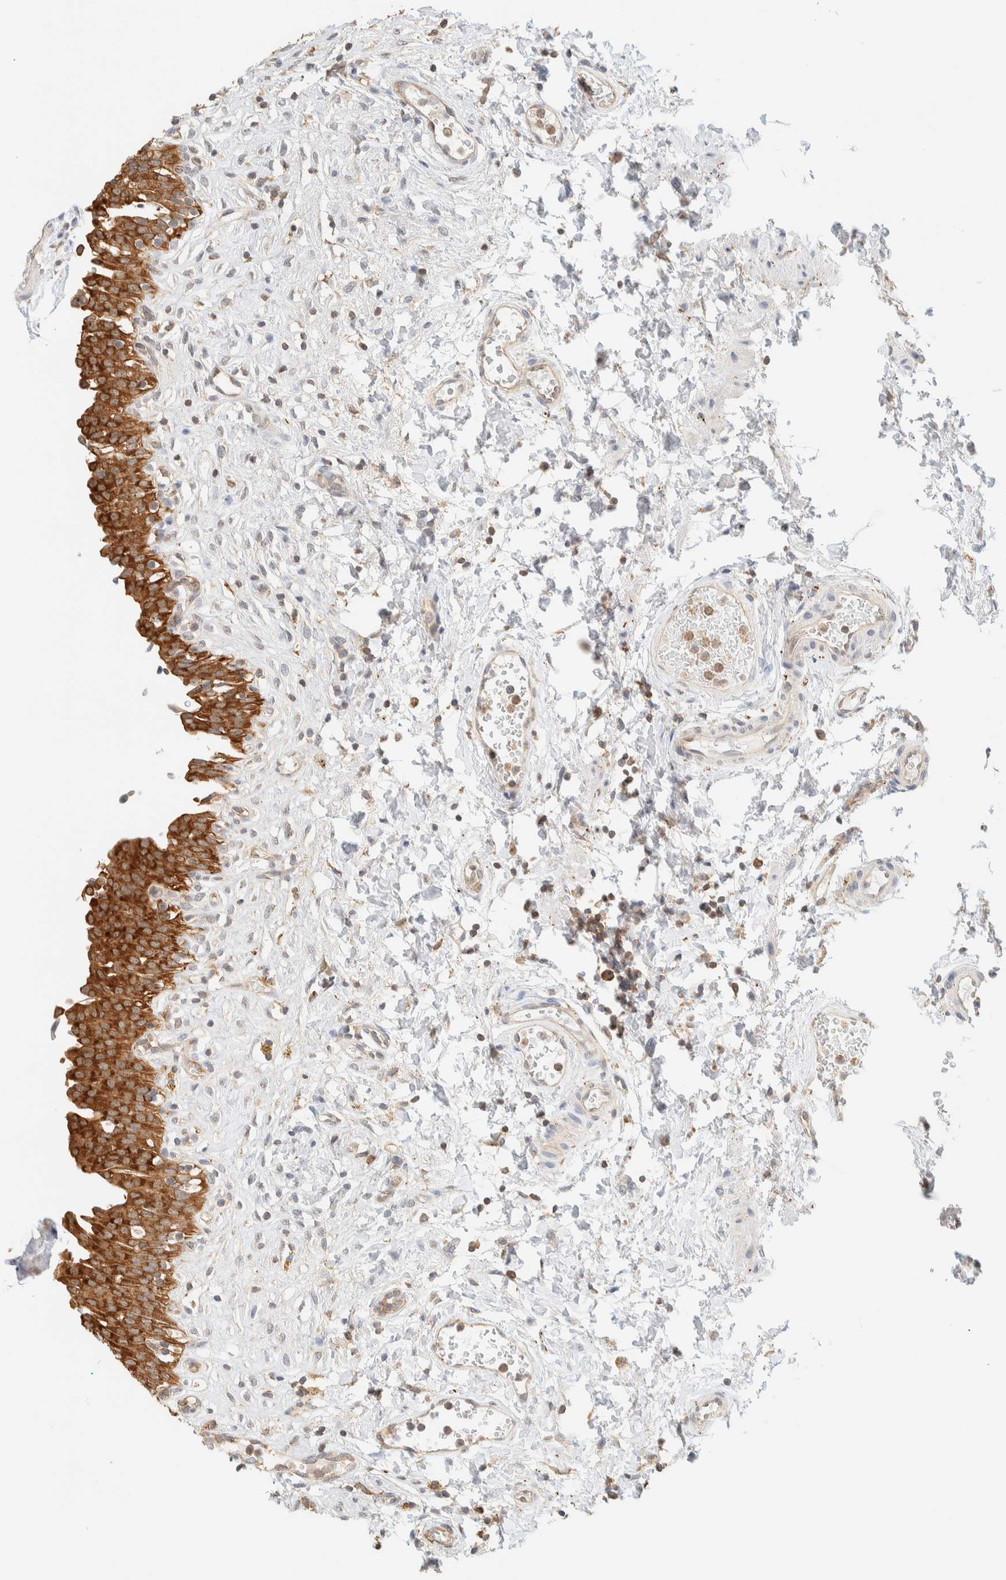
{"staining": {"intensity": "strong", "quantity": ">75%", "location": "cytoplasmic/membranous"}, "tissue": "urinary bladder", "cell_type": "Urothelial cells", "image_type": "normal", "snomed": [{"axis": "morphology", "description": "Urothelial carcinoma, High grade"}, {"axis": "topography", "description": "Urinary bladder"}], "caption": "Unremarkable urinary bladder reveals strong cytoplasmic/membranous staining in about >75% of urothelial cells.", "gene": "TBC1D8B", "patient": {"sex": "male", "age": 46}}